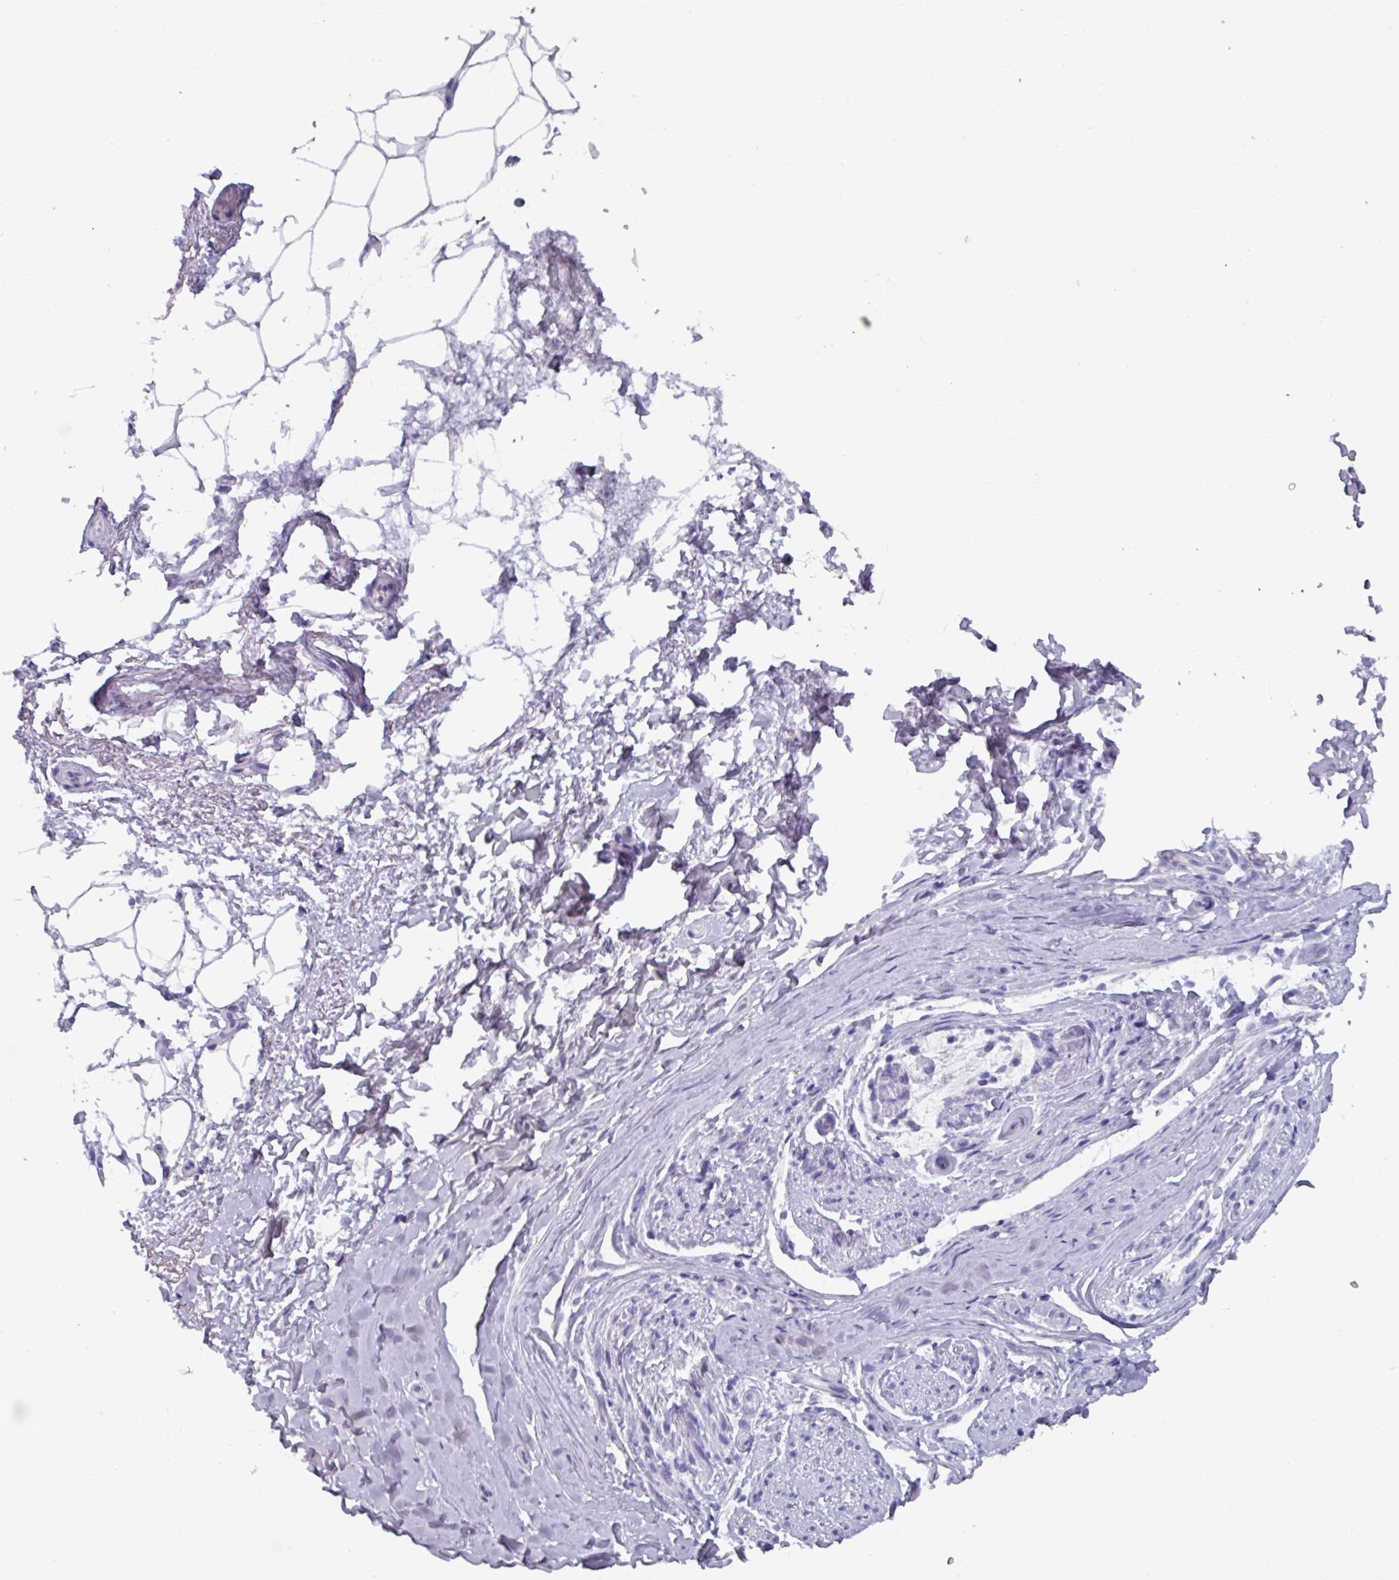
{"staining": {"intensity": "negative", "quantity": "none", "location": "none"}, "tissue": "adipose tissue", "cell_type": "Adipocytes", "image_type": "normal", "snomed": [{"axis": "morphology", "description": "Normal tissue, NOS"}, {"axis": "topography", "description": "Peripheral nerve tissue"}], "caption": "IHC of normal human adipose tissue exhibits no staining in adipocytes.", "gene": "OR2T10", "patient": {"sex": "female", "age": 61}}